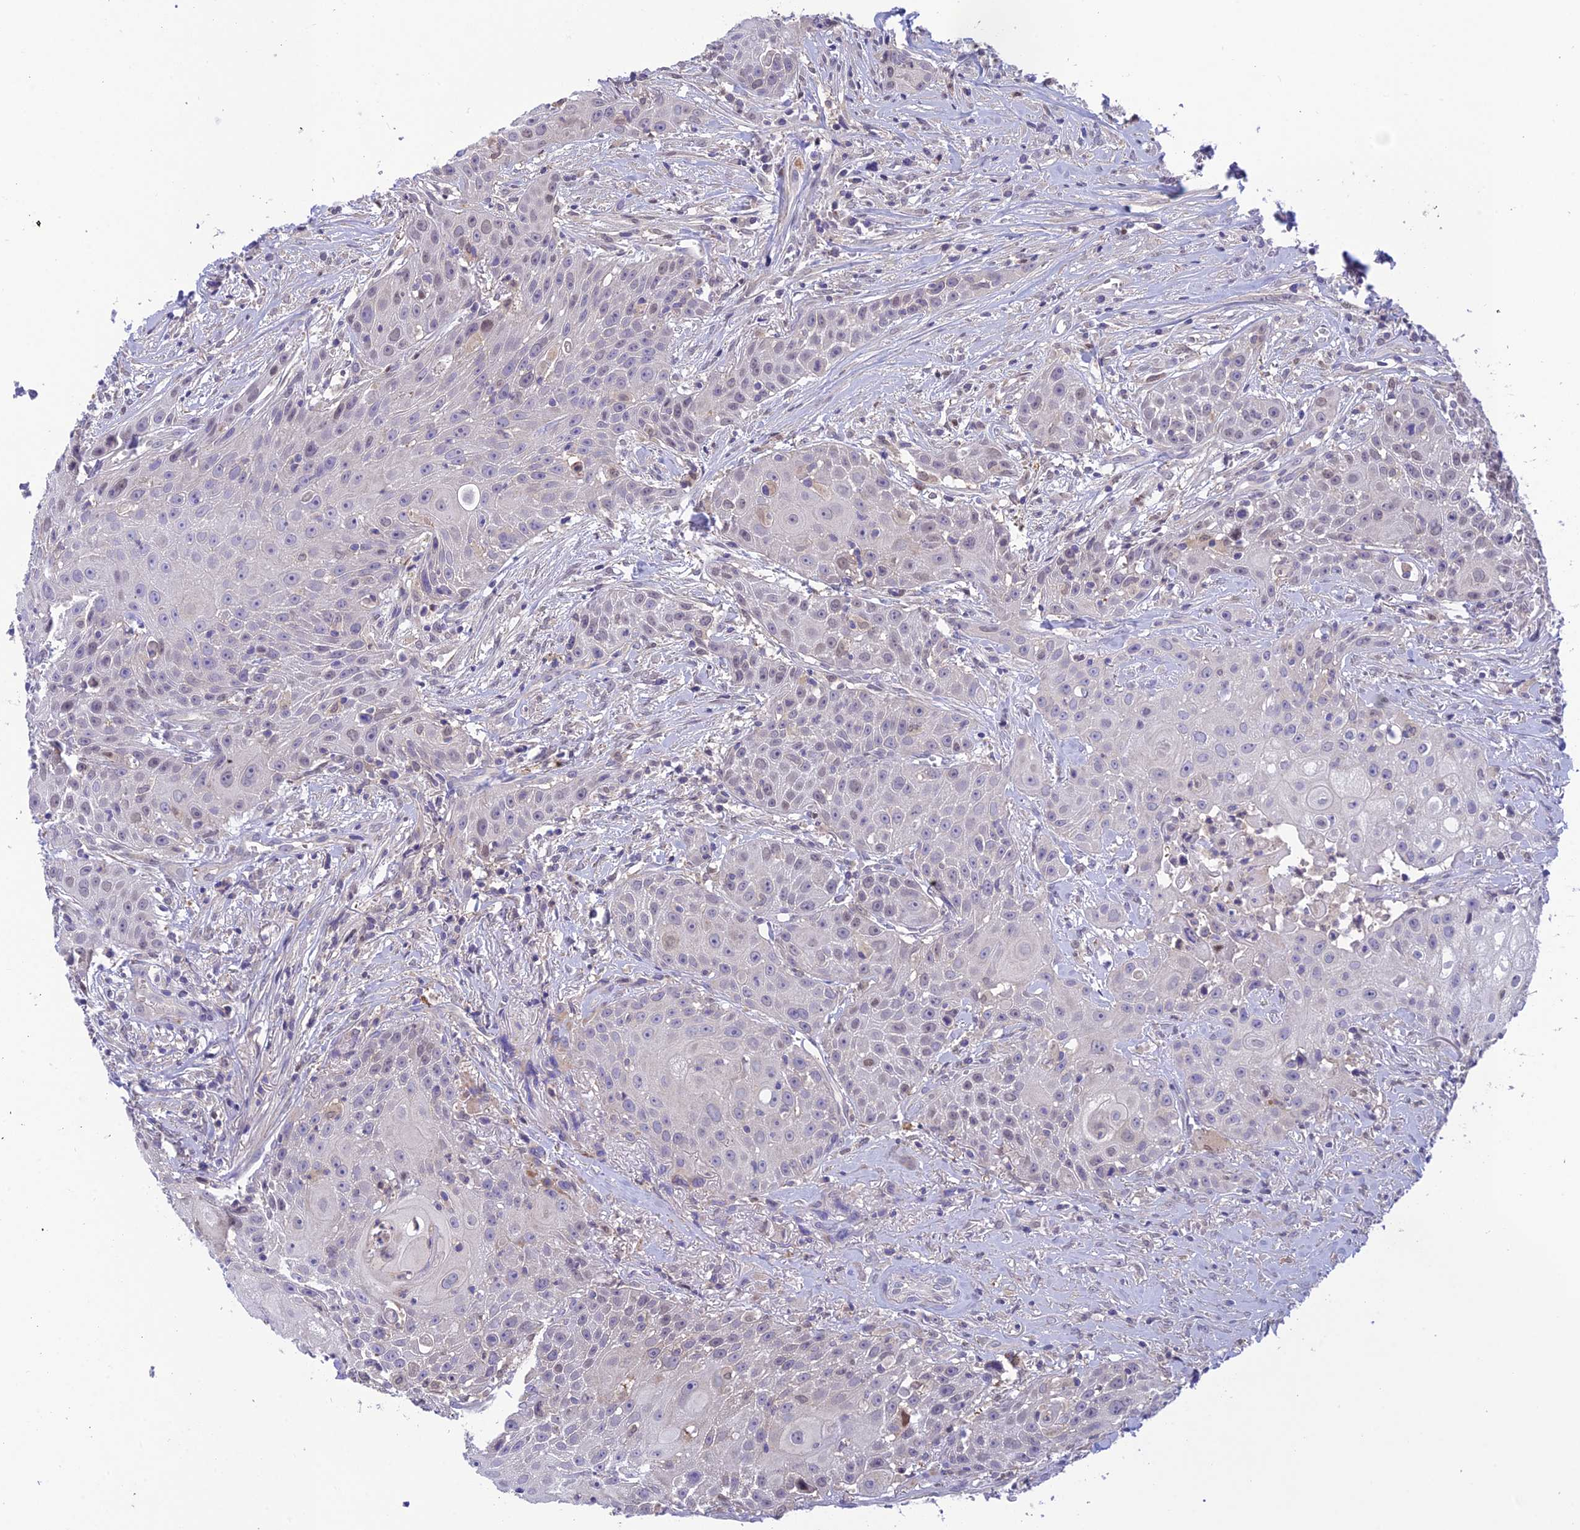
{"staining": {"intensity": "negative", "quantity": "none", "location": "none"}, "tissue": "head and neck cancer", "cell_type": "Tumor cells", "image_type": "cancer", "snomed": [{"axis": "morphology", "description": "Squamous cell carcinoma, NOS"}, {"axis": "topography", "description": "Oral tissue"}, {"axis": "topography", "description": "Head-Neck"}], "caption": "The image shows no significant staining in tumor cells of head and neck cancer.", "gene": "BMT2", "patient": {"sex": "female", "age": 82}}